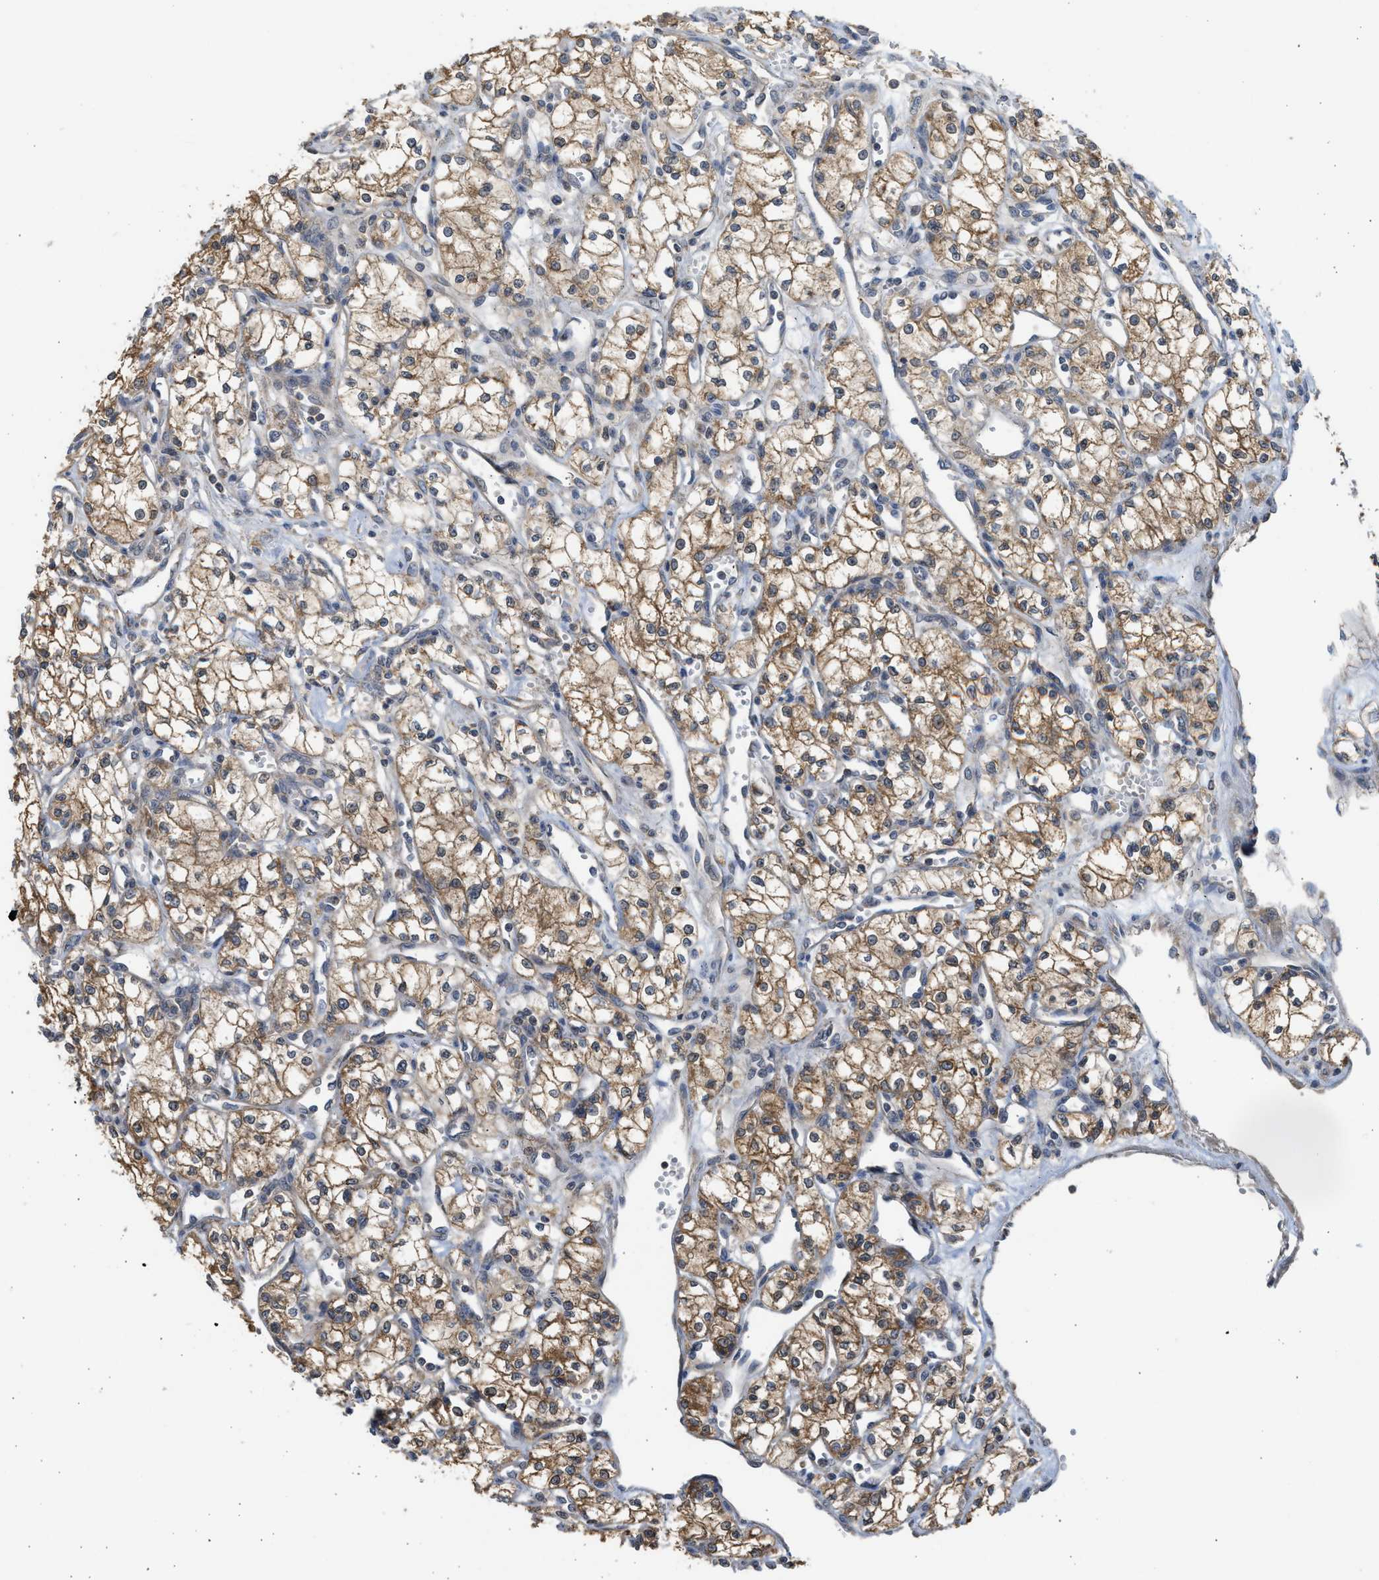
{"staining": {"intensity": "moderate", "quantity": ">75%", "location": "cytoplasmic/membranous"}, "tissue": "renal cancer", "cell_type": "Tumor cells", "image_type": "cancer", "snomed": [{"axis": "morphology", "description": "Adenocarcinoma, NOS"}, {"axis": "topography", "description": "Kidney"}], "caption": "Human renal cancer stained for a protein (brown) shows moderate cytoplasmic/membranous positive staining in approximately >75% of tumor cells.", "gene": "CYP1A1", "patient": {"sex": "male", "age": 59}}